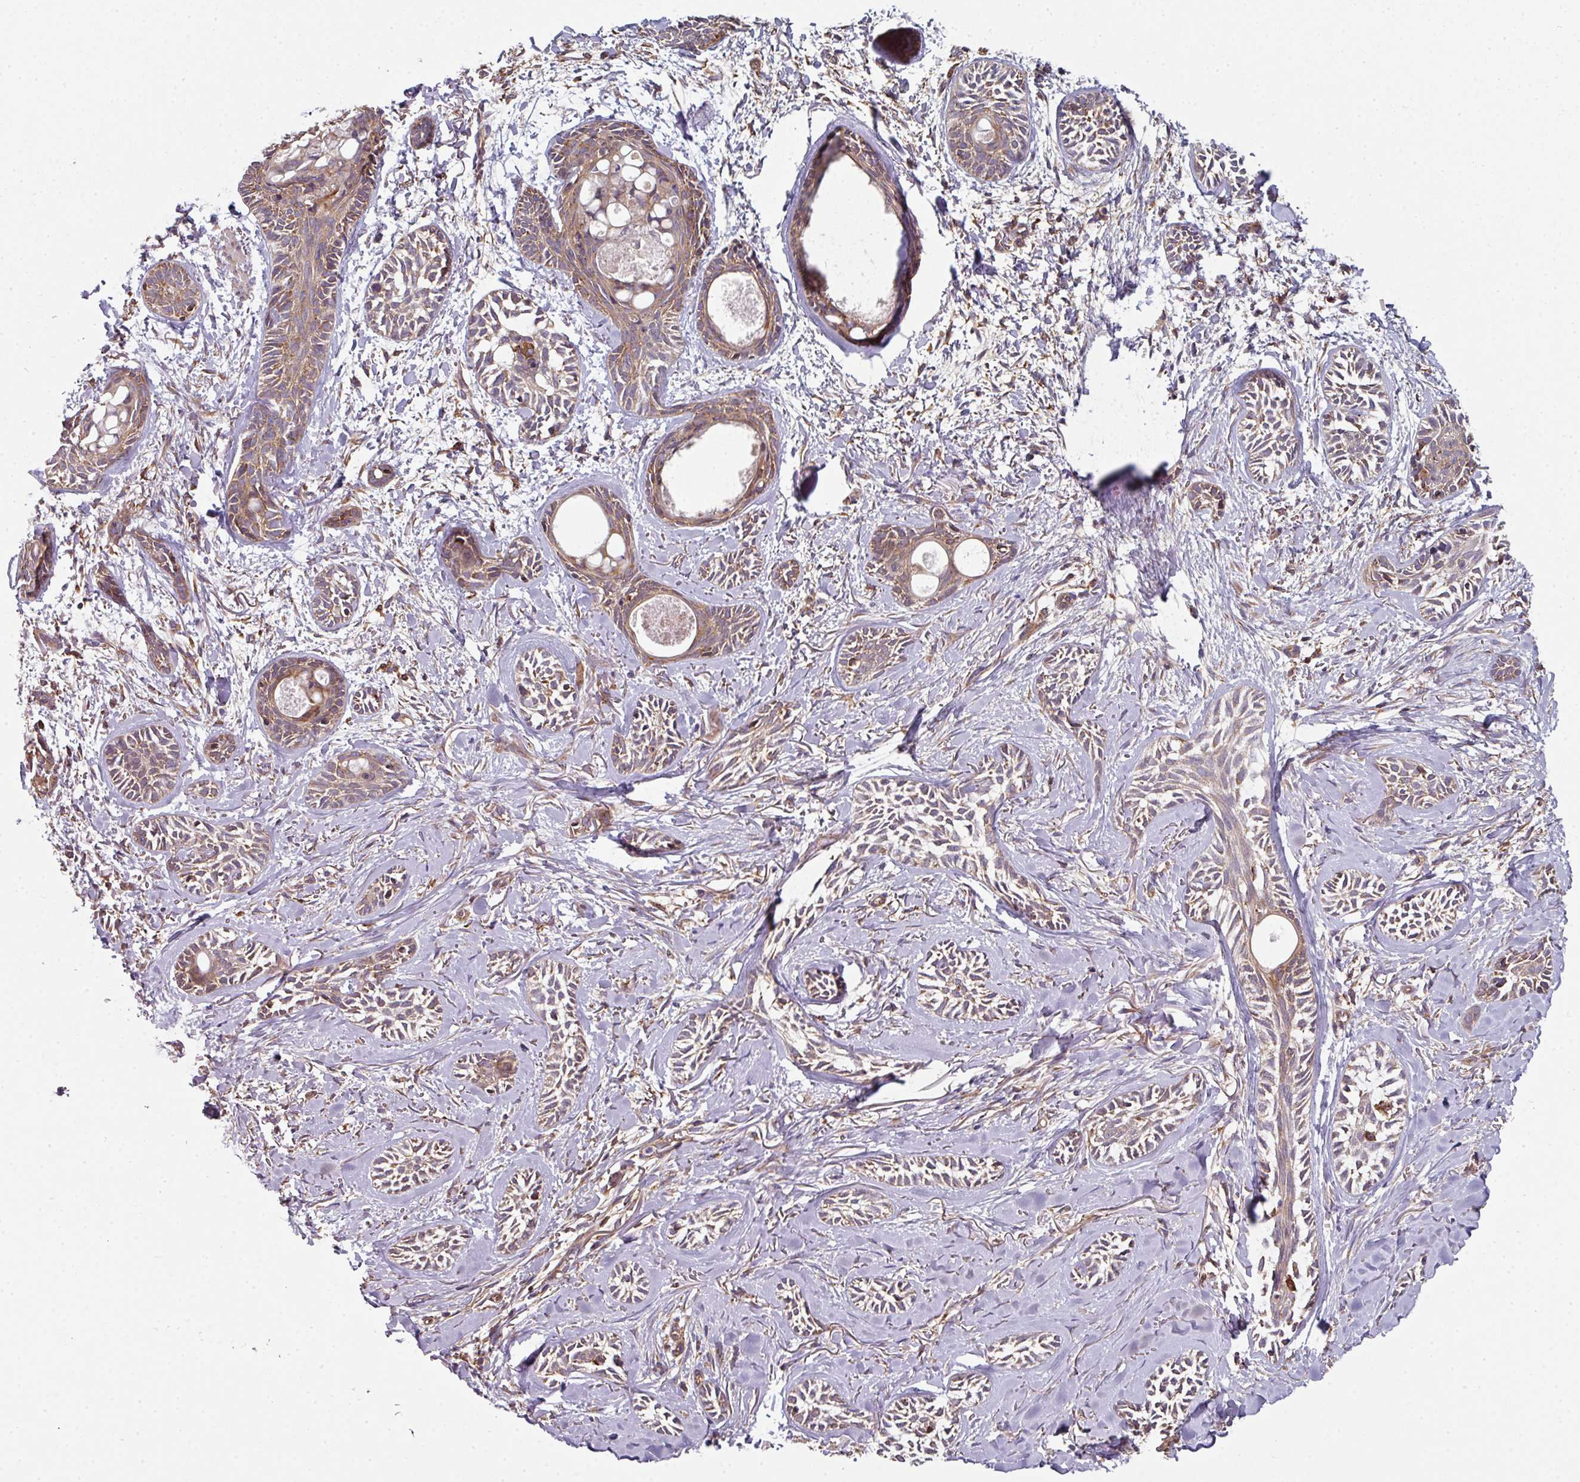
{"staining": {"intensity": "moderate", "quantity": ">75%", "location": "cytoplasmic/membranous"}, "tissue": "skin cancer", "cell_type": "Tumor cells", "image_type": "cancer", "snomed": [{"axis": "morphology", "description": "Basal cell carcinoma"}, {"axis": "topography", "description": "Skin"}], "caption": "A high-resolution photomicrograph shows IHC staining of skin cancer, which shows moderate cytoplasmic/membranous expression in about >75% of tumor cells. (DAB (3,3'-diaminobenzidine) = brown stain, brightfield microscopy at high magnification).", "gene": "FAT4", "patient": {"sex": "female", "age": 59}}